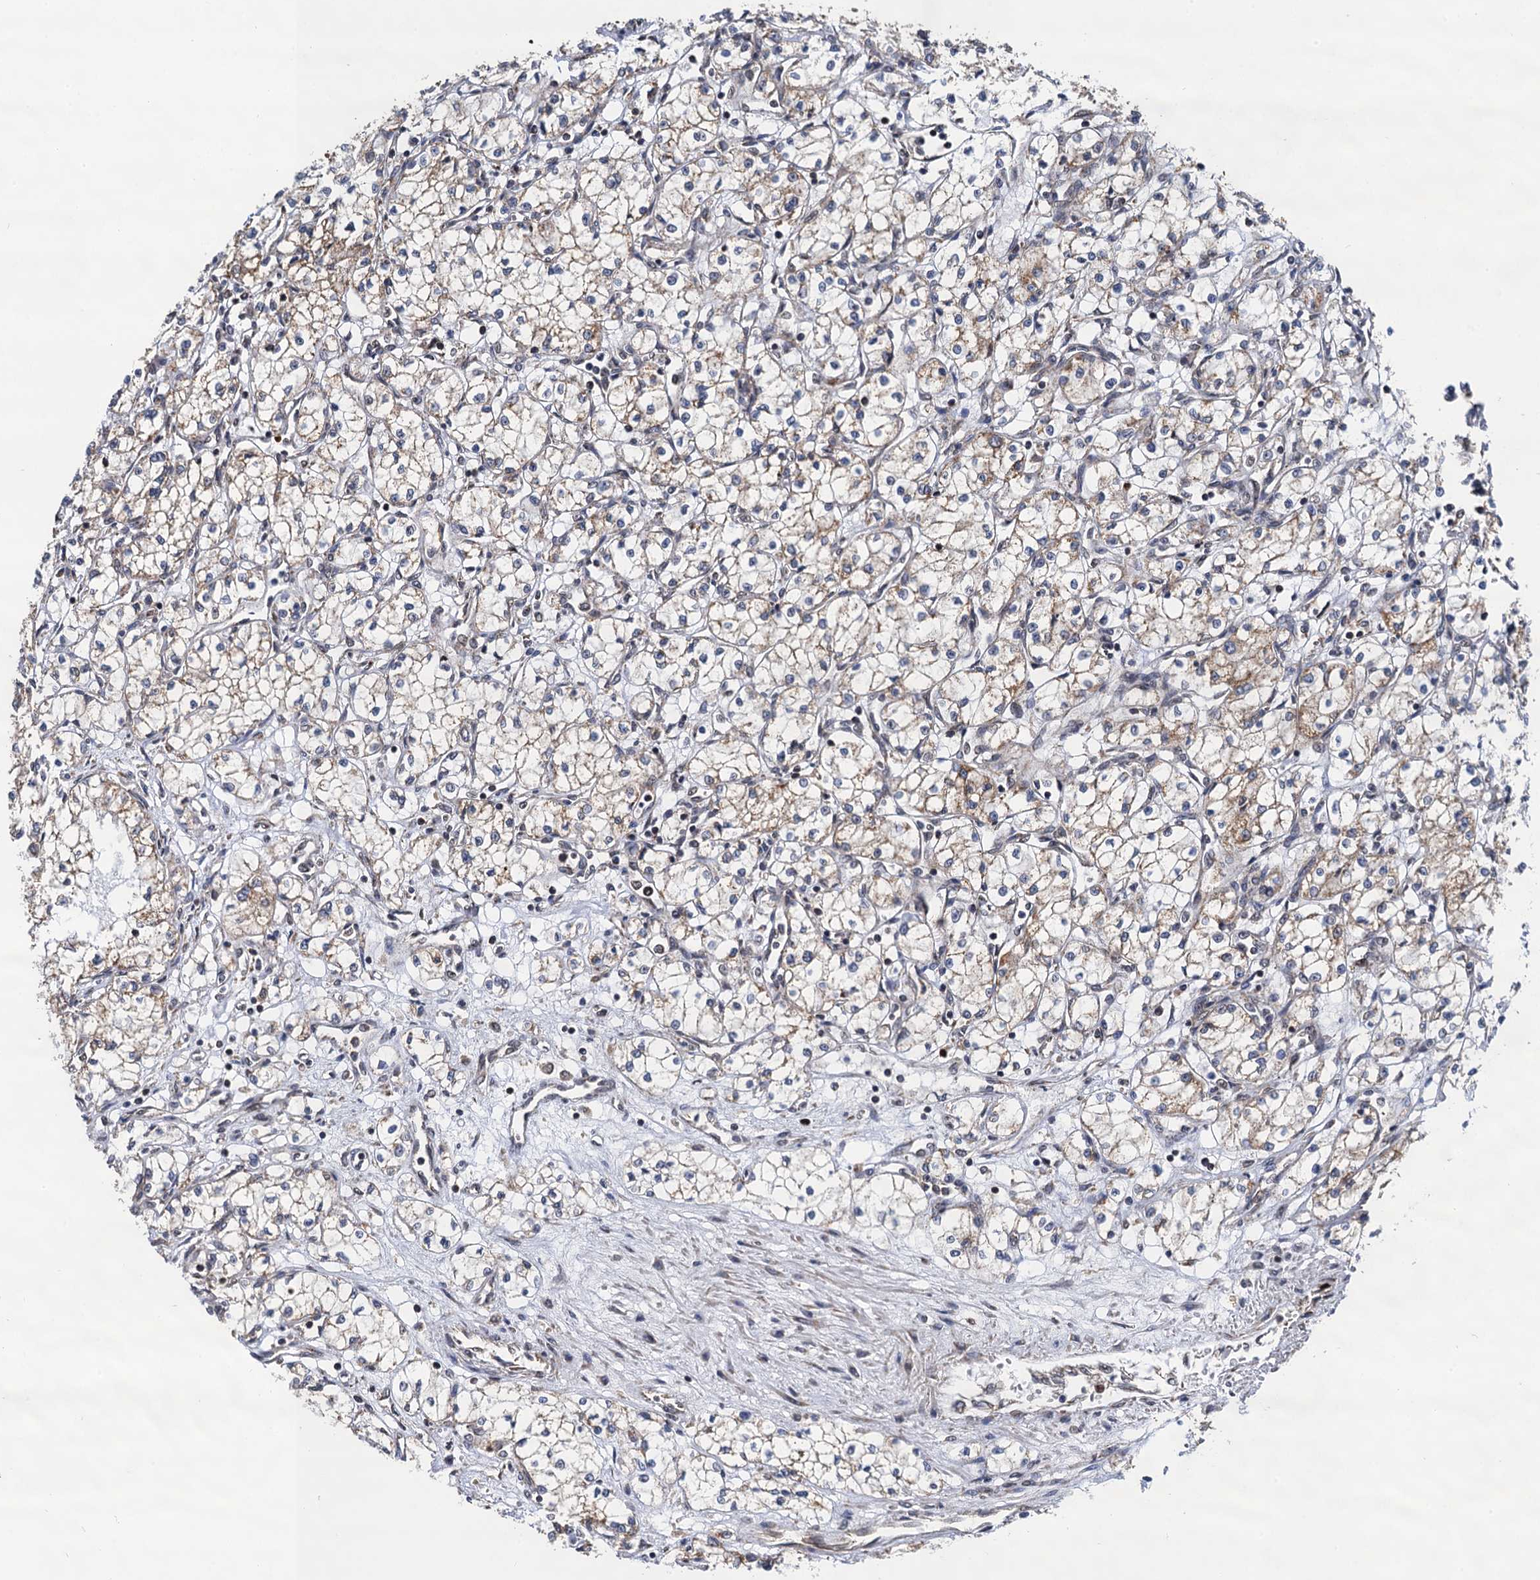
{"staining": {"intensity": "moderate", "quantity": "<25%", "location": "cytoplasmic/membranous"}, "tissue": "renal cancer", "cell_type": "Tumor cells", "image_type": "cancer", "snomed": [{"axis": "morphology", "description": "Adenocarcinoma, NOS"}, {"axis": "topography", "description": "Kidney"}], "caption": "Immunohistochemical staining of human adenocarcinoma (renal) reveals low levels of moderate cytoplasmic/membranous protein expression in about <25% of tumor cells. (DAB IHC, brown staining for protein, blue staining for nuclei).", "gene": "CMPK2", "patient": {"sex": "male", "age": 59}}